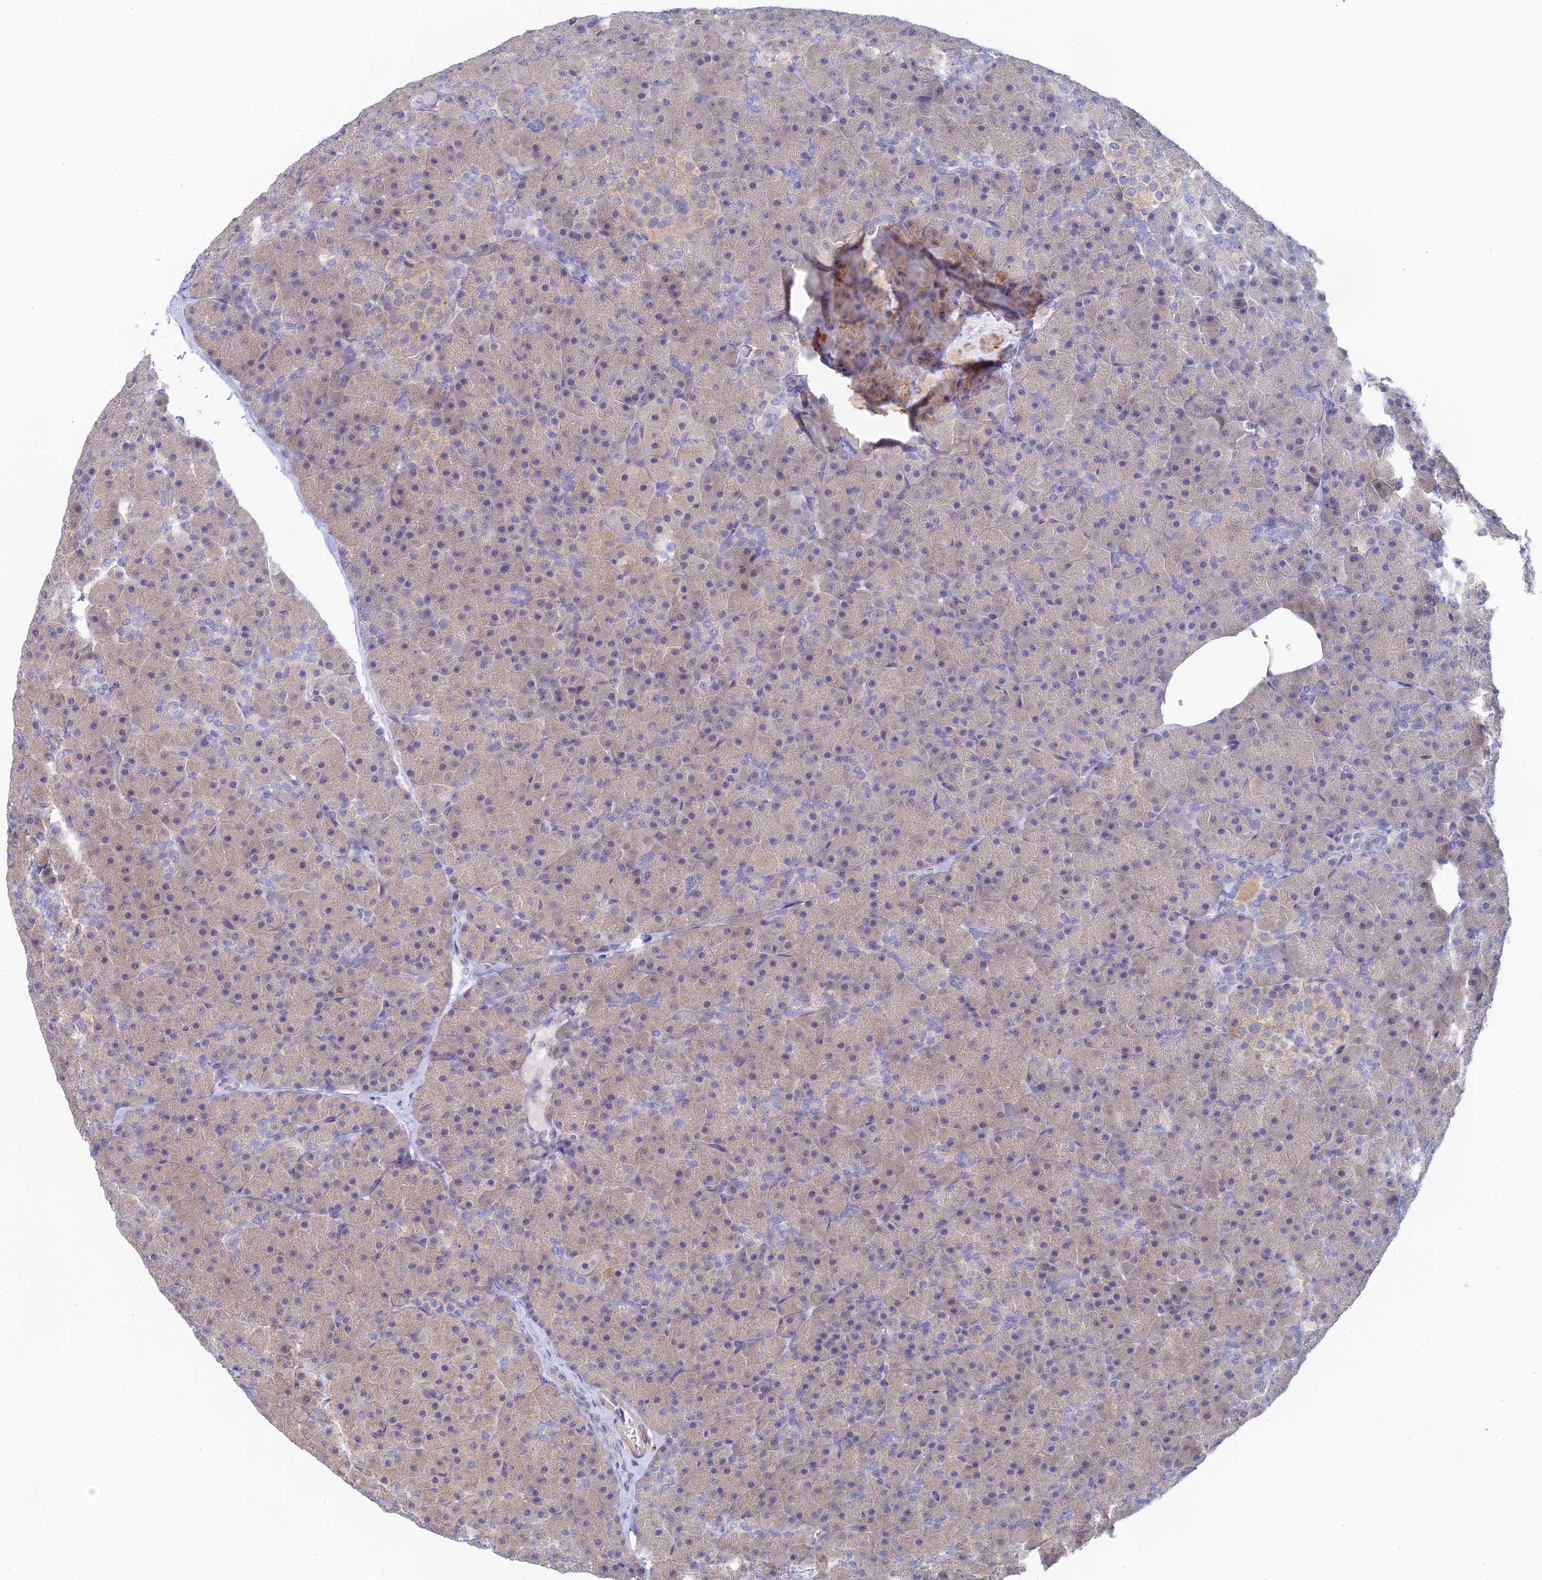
{"staining": {"intensity": "weak", "quantity": ">75%", "location": "cytoplasmic/membranous"}, "tissue": "pancreas", "cell_type": "Exocrine glandular cells", "image_type": "normal", "snomed": [{"axis": "morphology", "description": "Normal tissue, NOS"}, {"axis": "topography", "description": "Pancreas"}], "caption": "Weak cytoplasmic/membranous protein positivity is seen in about >75% of exocrine glandular cells in pancreas. Immunohistochemistry (ihc) stains the protein of interest in brown and the nuclei are stained blue.", "gene": "DNAH14", "patient": {"sex": "male", "age": 36}}